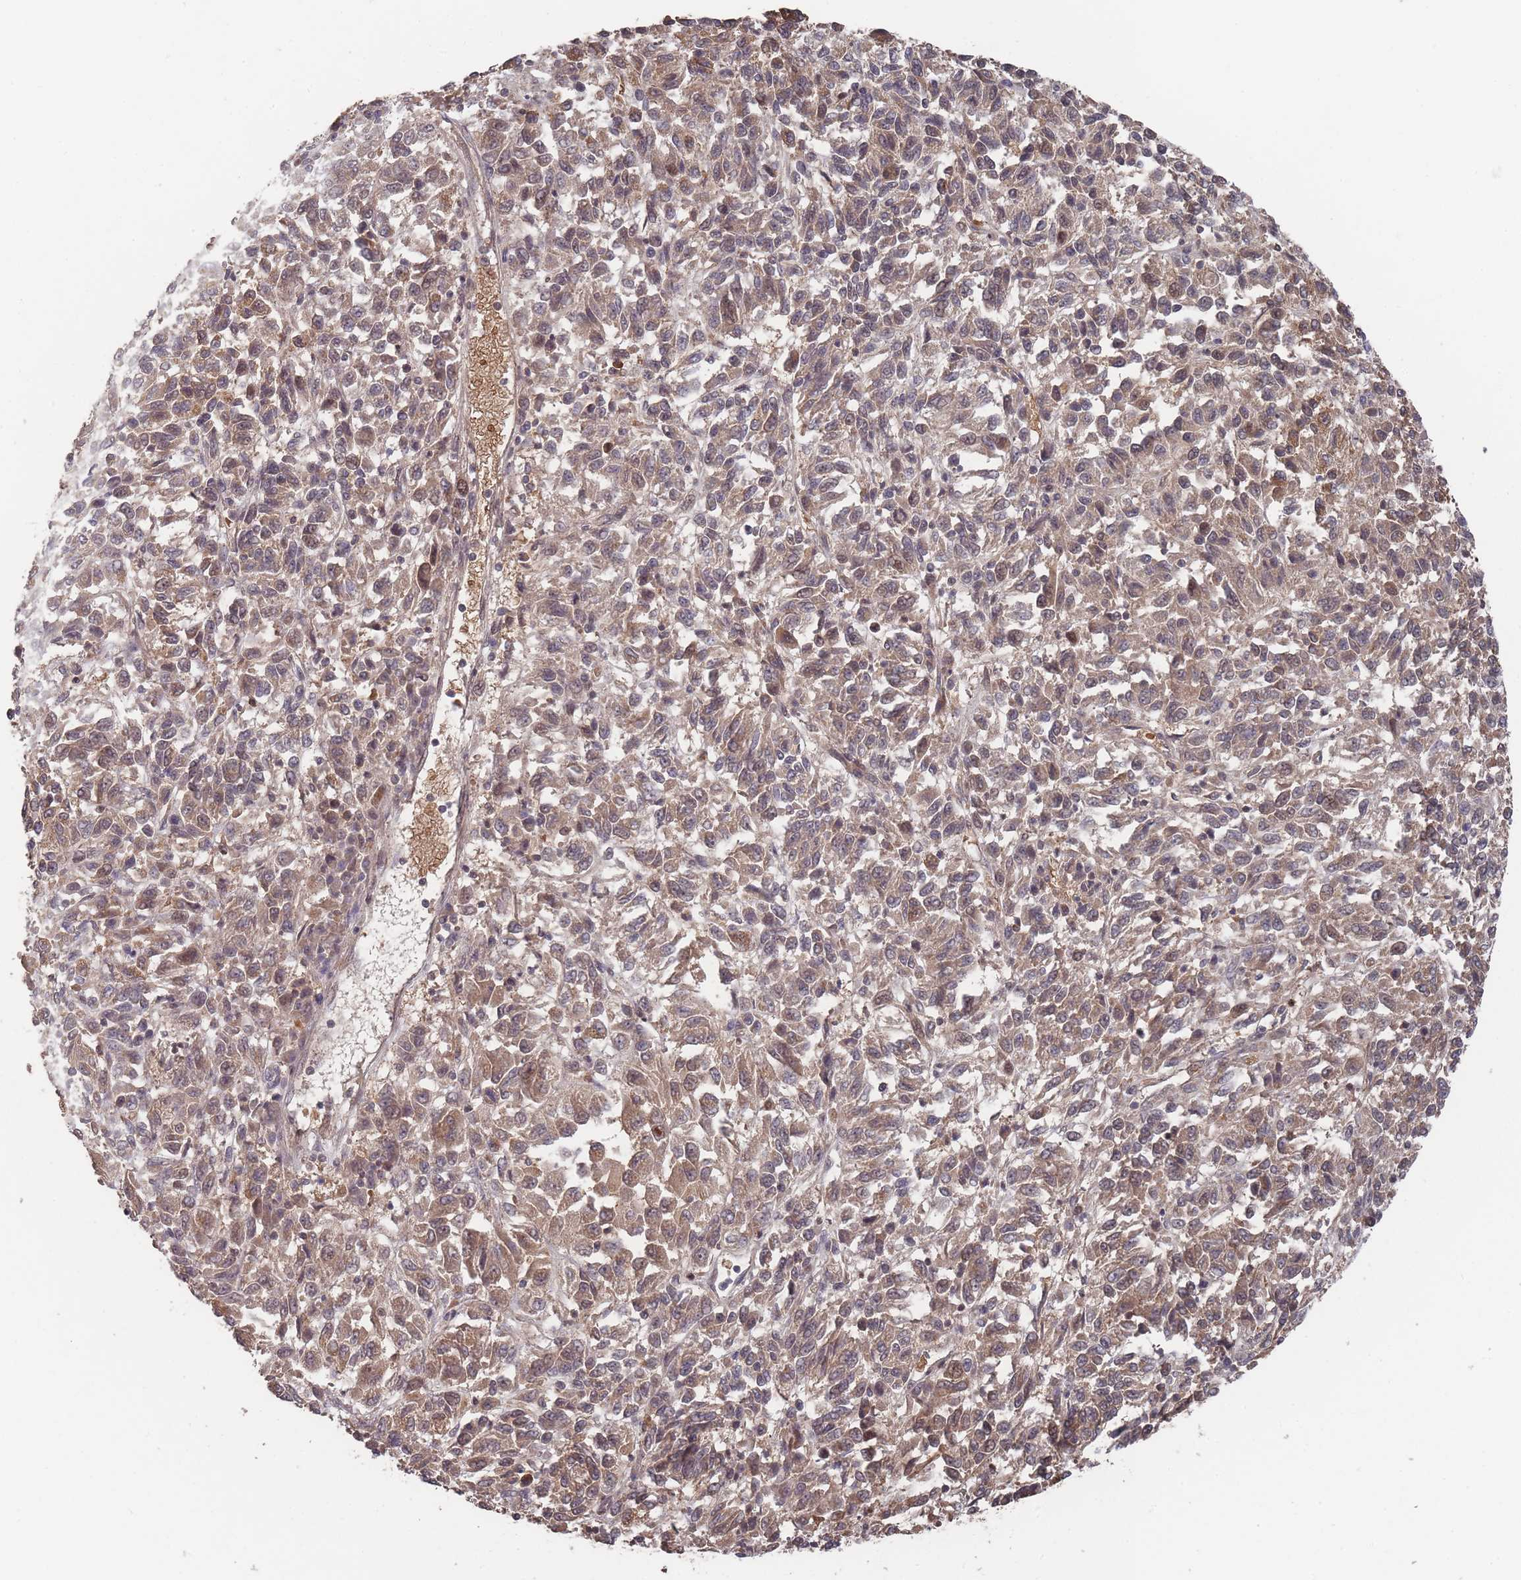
{"staining": {"intensity": "weak", "quantity": ">75%", "location": "cytoplasmic/membranous,nuclear"}, "tissue": "melanoma", "cell_type": "Tumor cells", "image_type": "cancer", "snomed": [{"axis": "morphology", "description": "Malignant melanoma, Metastatic site"}, {"axis": "topography", "description": "Lung"}], "caption": "A low amount of weak cytoplasmic/membranous and nuclear staining is appreciated in about >75% of tumor cells in melanoma tissue.", "gene": "SF3B1", "patient": {"sex": "male", "age": 64}}